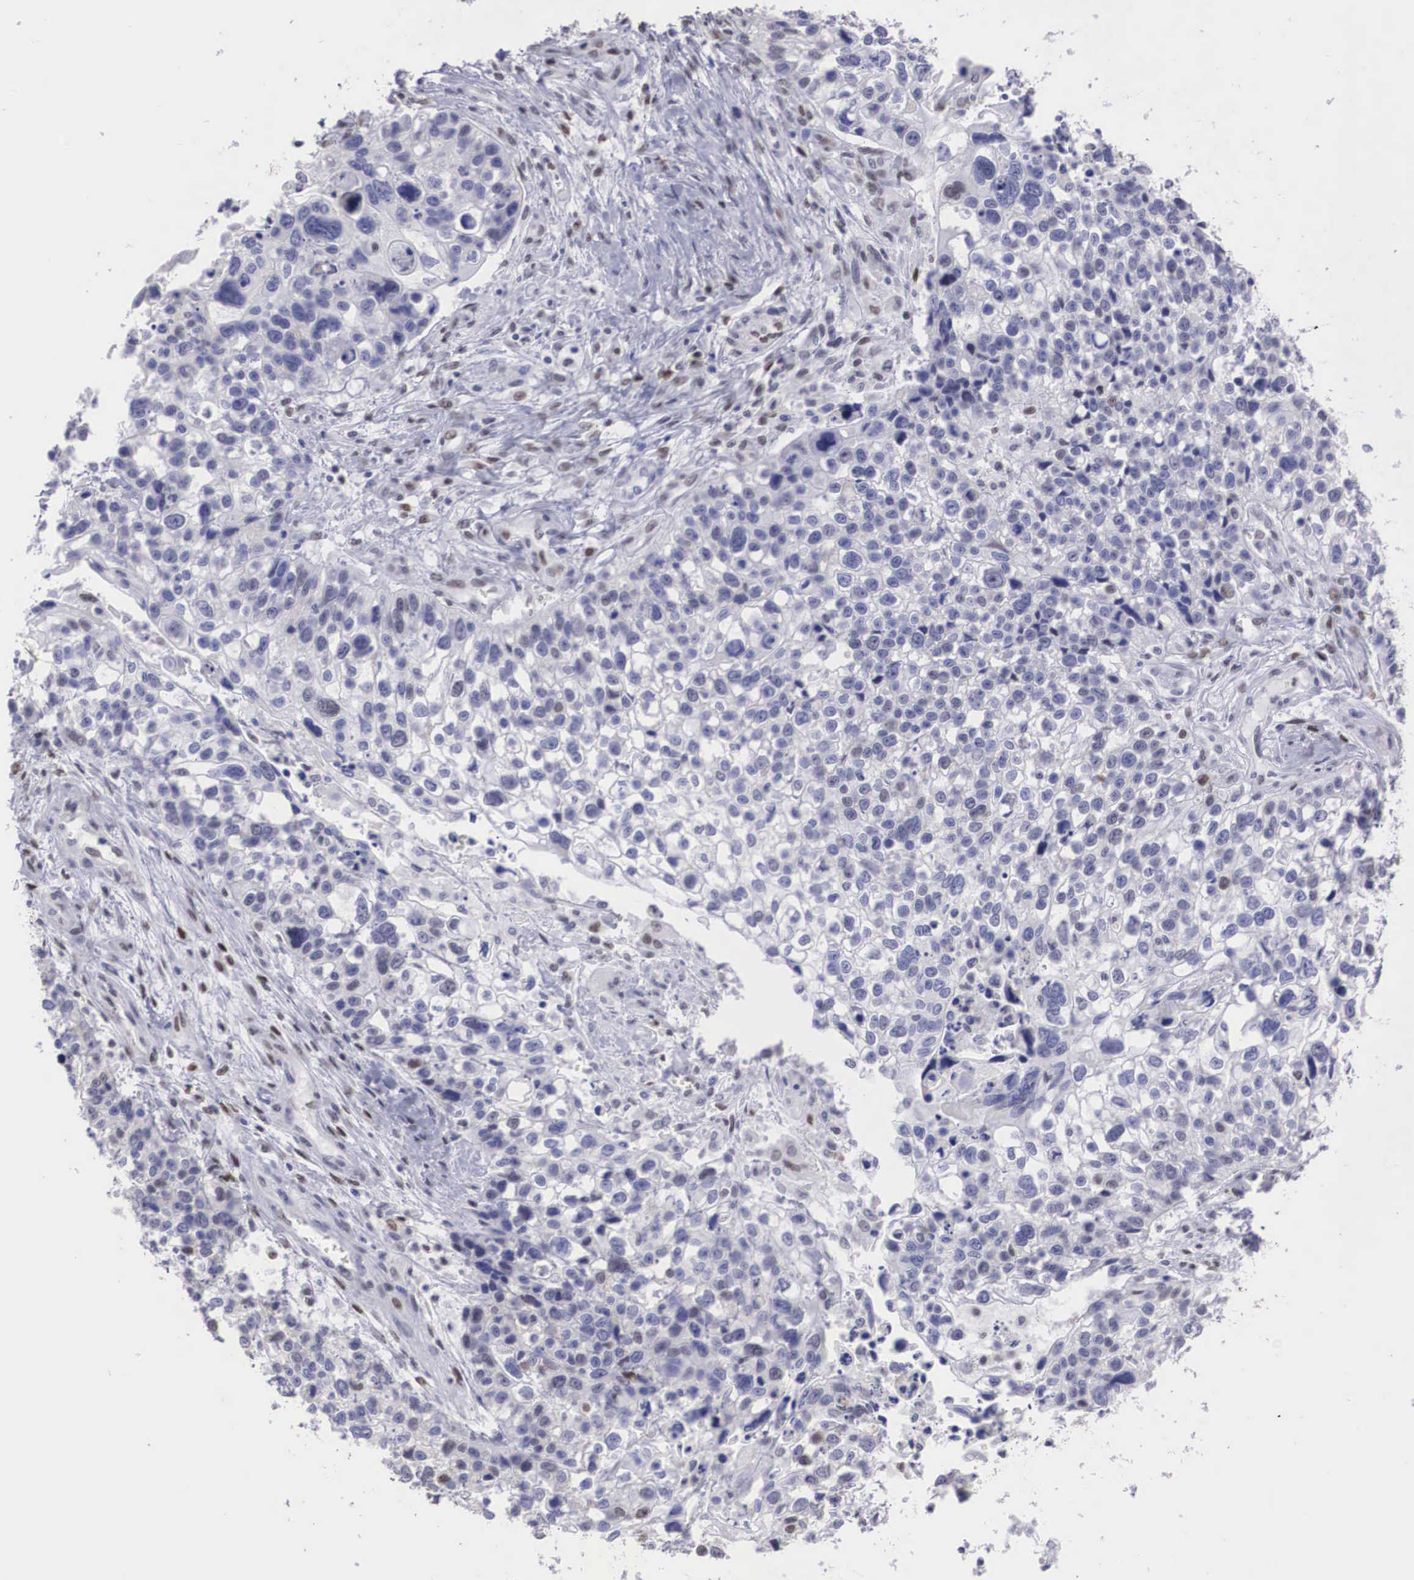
{"staining": {"intensity": "negative", "quantity": "none", "location": "none"}, "tissue": "lung cancer", "cell_type": "Tumor cells", "image_type": "cancer", "snomed": [{"axis": "morphology", "description": "Squamous cell carcinoma, NOS"}, {"axis": "topography", "description": "Lymph node"}, {"axis": "topography", "description": "Lung"}], "caption": "Tumor cells are negative for brown protein staining in lung squamous cell carcinoma.", "gene": "HMGN5", "patient": {"sex": "male", "age": 74}}